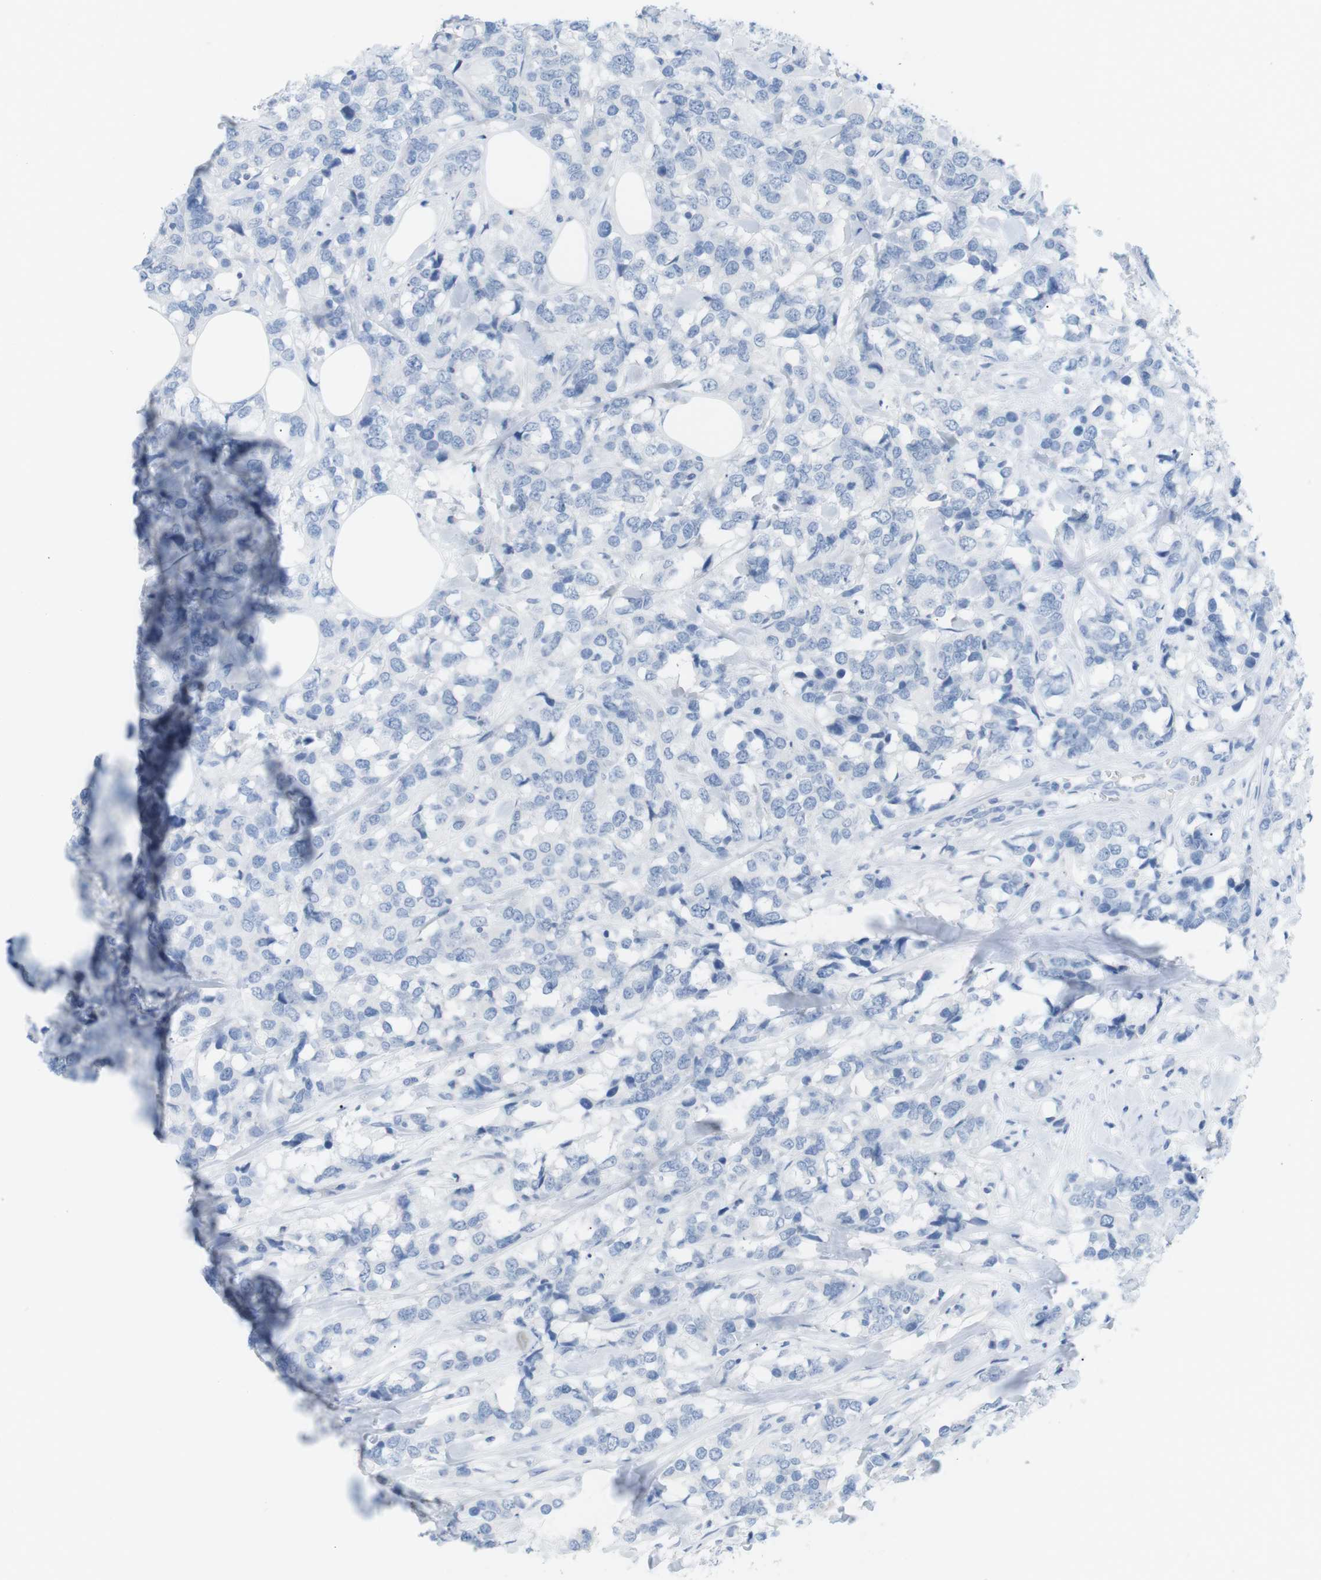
{"staining": {"intensity": "negative", "quantity": "none", "location": "none"}, "tissue": "breast cancer", "cell_type": "Tumor cells", "image_type": "cancer", "snomed": [{"axis": "morphology", "description": "Lobular carcinoma"}, {"axis": "topography", "description": "Breast"}], "caption": "Human breast cancer stained for a protein using IHC demonstrates no positivity in tumor cells.", "gene": "HBG2", "patient": {"sex": "female", "age": 59}}